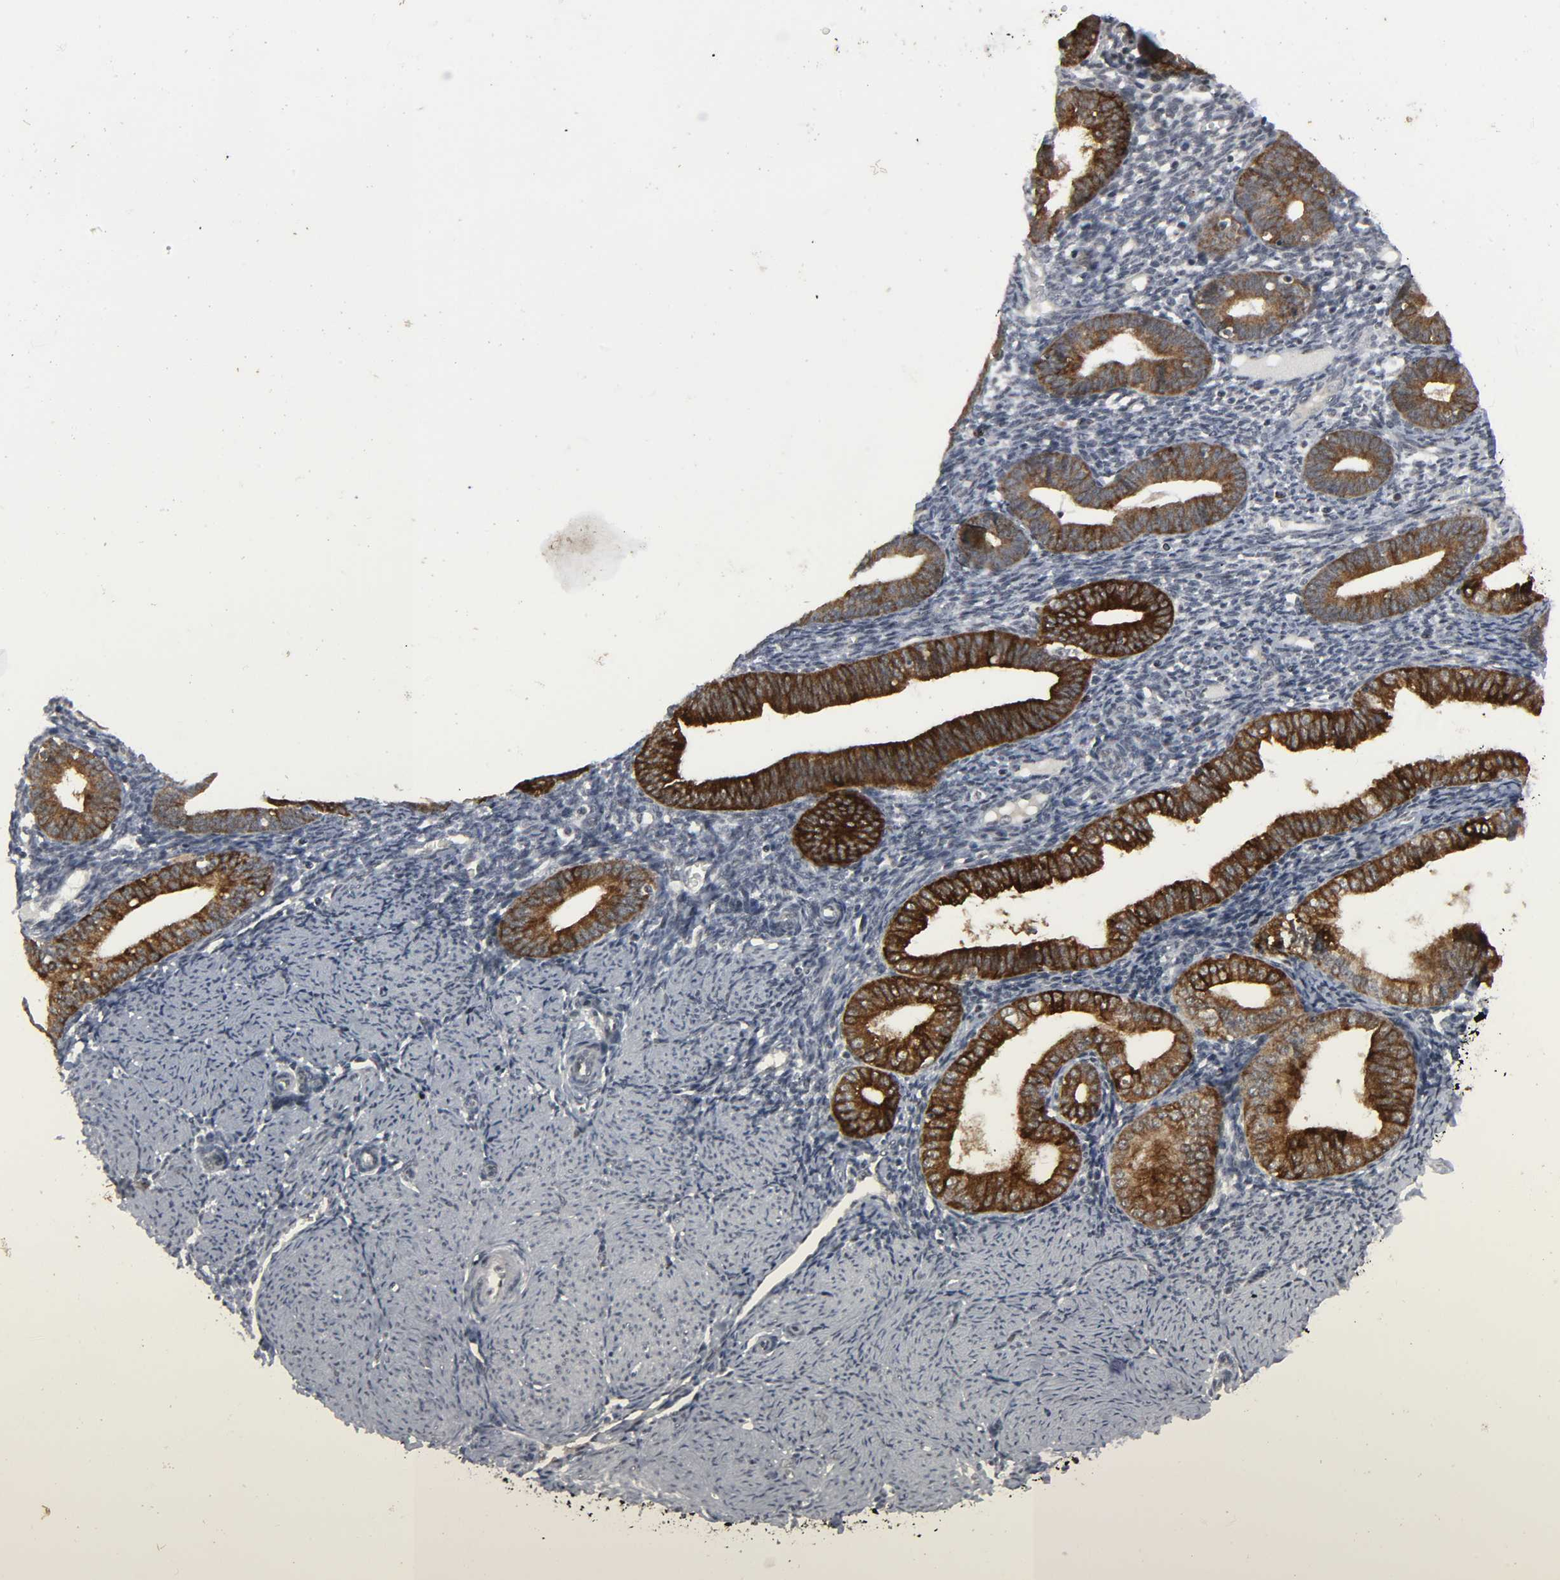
{"staining": {"intensity": "negative", "quantity": "none", "location": "none"}, "tissue": "endometrium", "cell_type": "Cells in endometrial stroma", "image_type": "normal", "snomed": [{"axis": "morphology", "description": "Normal tissue, NOS"}, {"axis": "topography", "description": "Endometrium"}], "caption": "Benign endometrium was stained to show a protein in brown. There is no significant staining in cells in endometrial stroma.", "gene": "MUC1", "patient": {"sex": "female", "age": 61}}